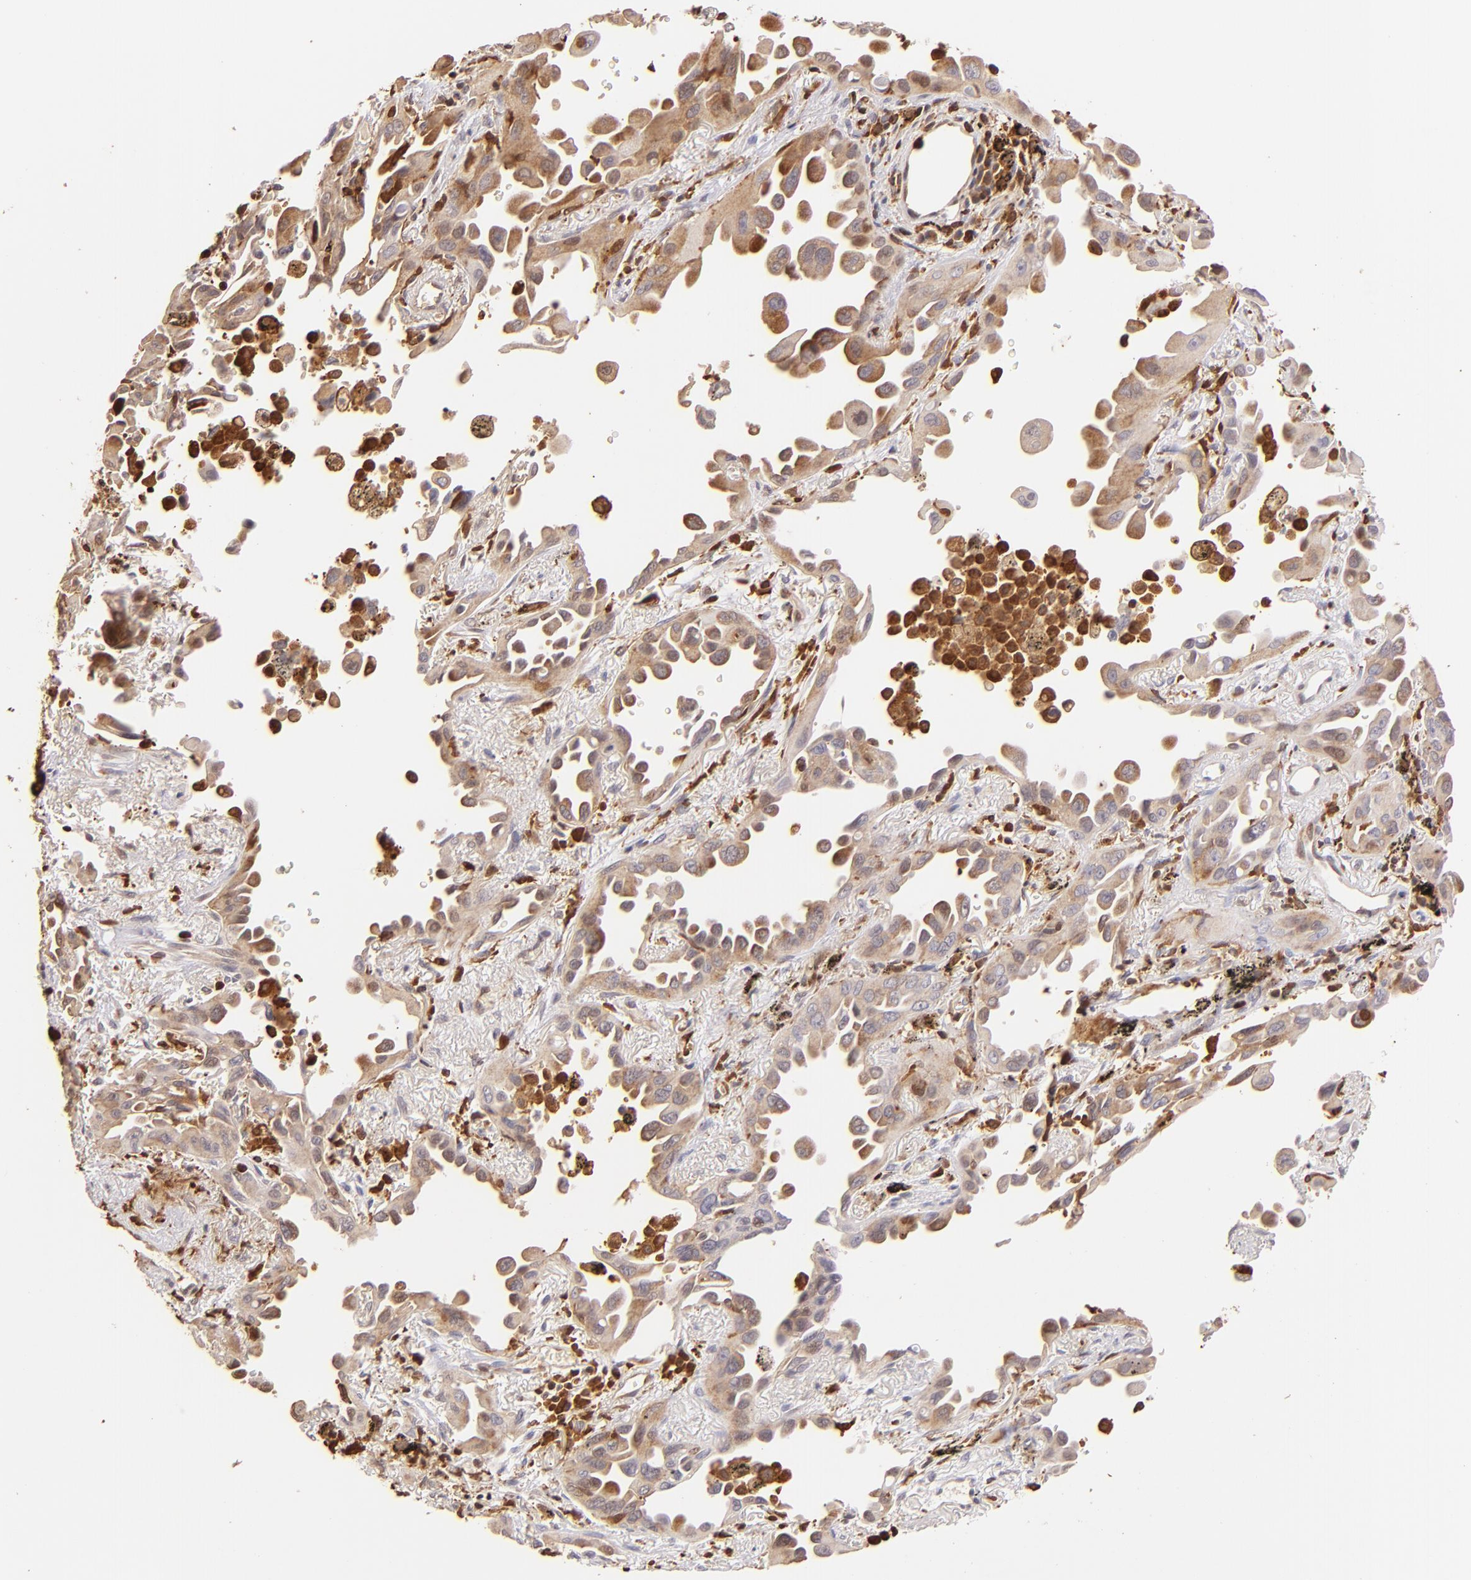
{"staining": {"intensity": "moderate", "quantity": "25%-75%", "location": "cytoplasmic/membranous"}, "tissue": "lung cancer", "cell_type": "Tumor cells", "image_type": "cancer", "snomed": [{"axis": "morphology", "description": "Adenocarcinoma, NOS"}, {"axis": "topography", "description": "Lung"}], "caption": "Lung cancer tissue displays moderate cytoplasmic/membranous staining in about 25%-75% of tumor cells, visualized by immunohistochemistry.", "gene": "BTK", "patient": {"sex": "male", "age": 68}}